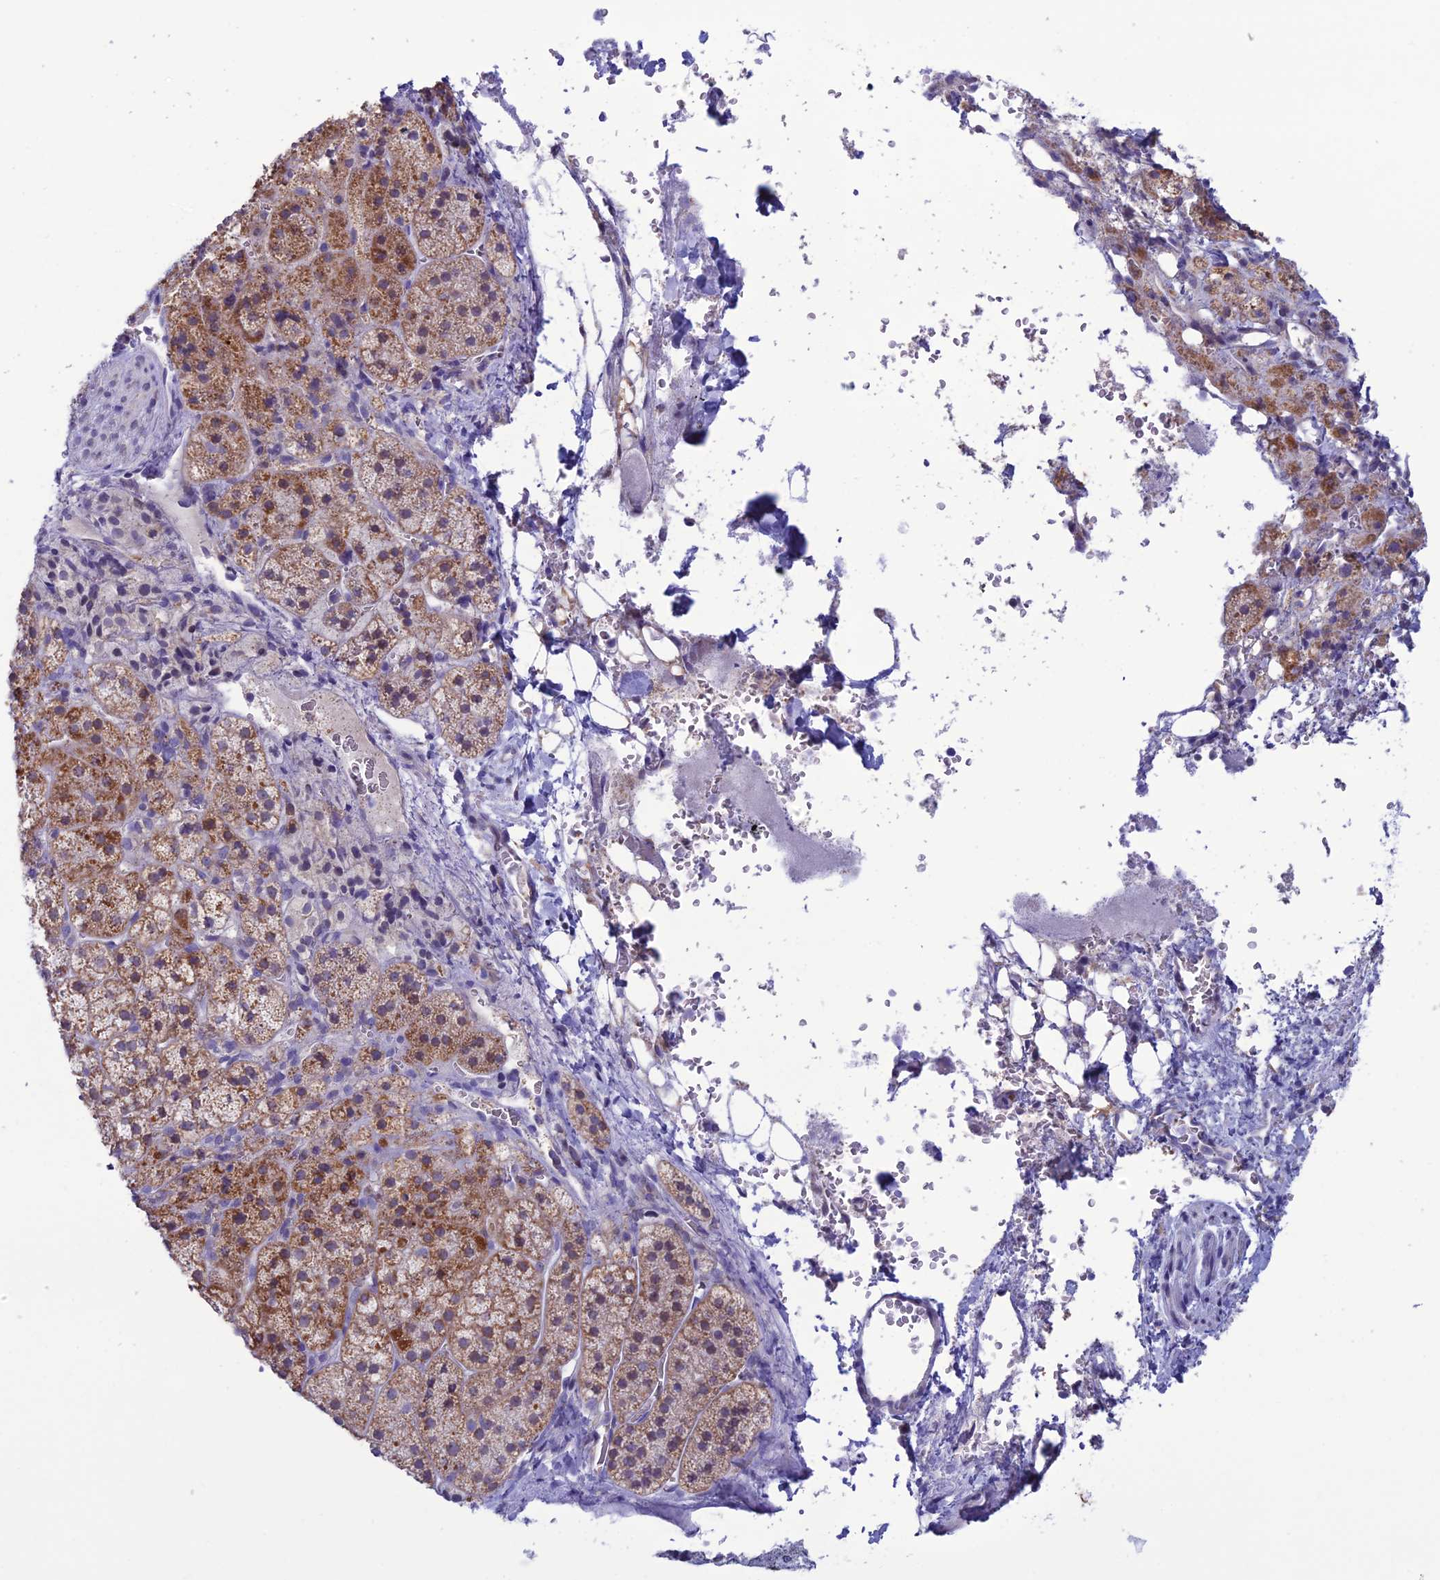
{"staining": {"intensity": "moderate", "quantity": "25%-75%", "location": "cytoplasmic/membranous"}, "tissue": "adrenal gland", "cell_type": "Glandular cells", "image_type": "normal", "snomed": [{"axis": "morphology", "description": "Normal tissue, NOS"}, {"axis": "topography", "description": "Adrenal gland"}], "caption": "Immunohistochemical staining of normal adrenal gland displays moderate cytoplasmic/membranous protein expression in approximately 25%-75% of glandular cells.", "gene": "CFAP210", "patient": {"sex": "female", "age": 44}}